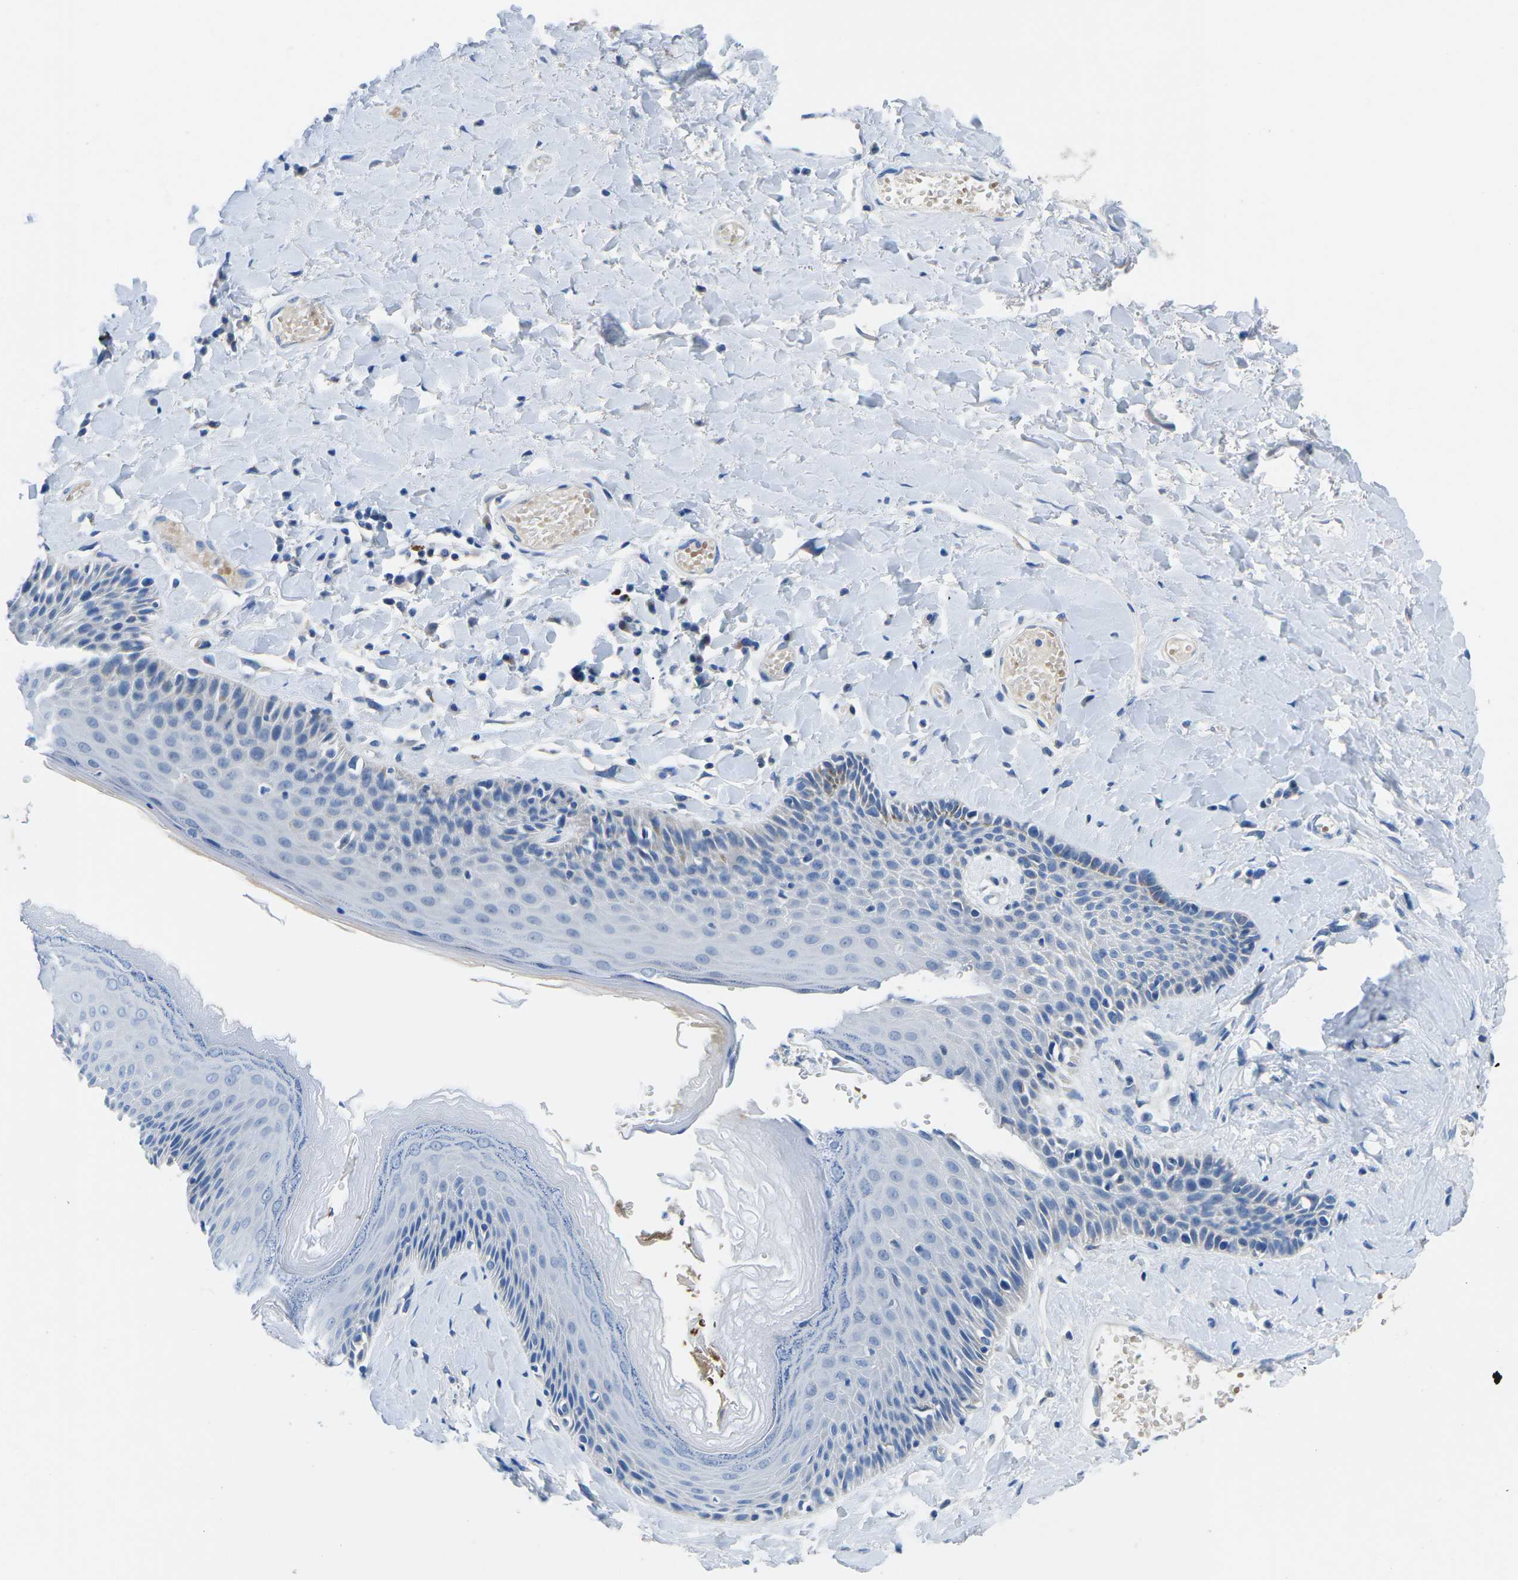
{"staining": {"intensity": "weak", "quantity": "<25%", "location": "cytoplasmic/membranous"}, "tissue": "skin", "cell_type": "Epidermal cells", "image_type": "normal", "snomed": [{"axis": "morphology", "description": "Normal tissue, NOS"}, {"axis": "topography", "description": "Anal"}], "caption": "Immunohistochemistry photomicrograph of benign skin: skin stained with DAB demonstrates no significant protein positivity in epidermal cells.", "gene": "TM6SF1", "patient": {"sex": "male", "age": 69}}